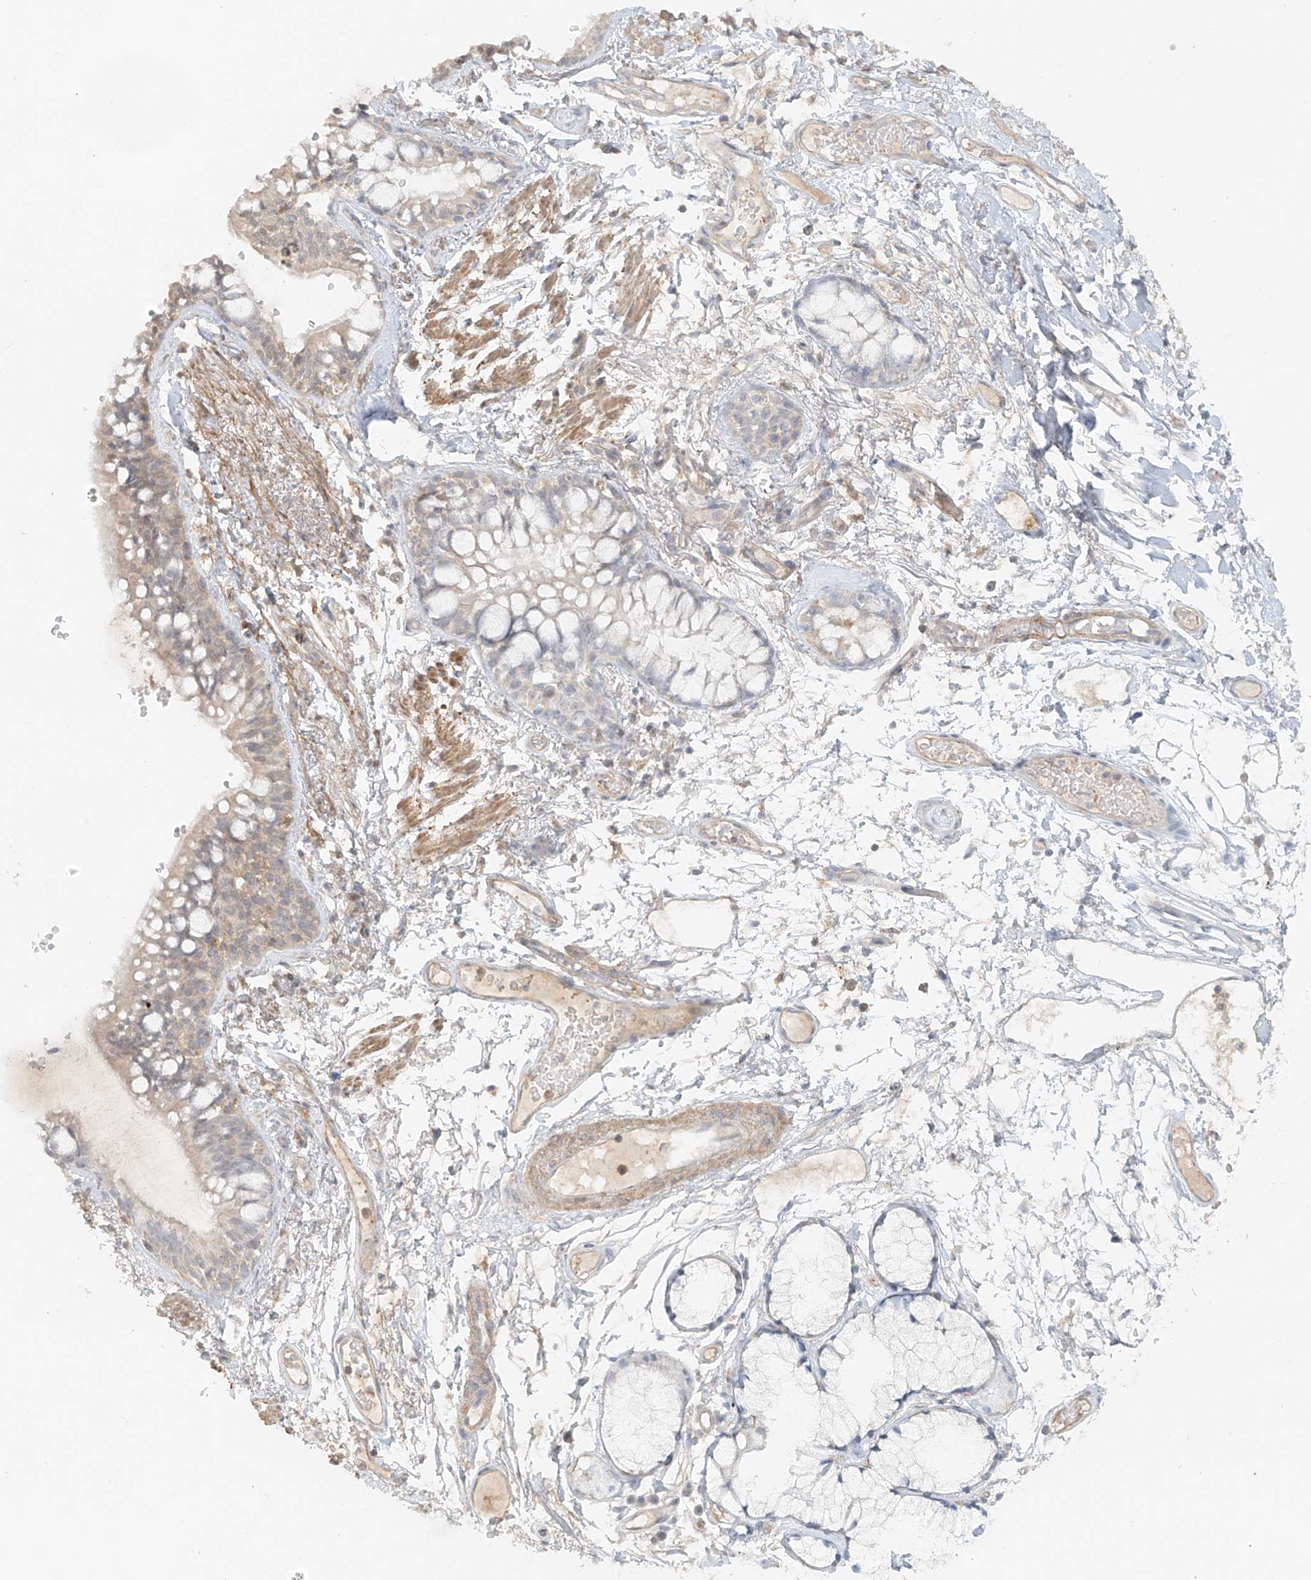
{"staining": {"intensity": "weak", "quantity": "25%-75%", "location": "cytoplasmic/membranous"}, "tissue": "bronchus", "cell_type": "Respiratory epithelial cells", "image_type": "normal", "snomed": [{"axis": "morphology", "description": "Normal tissue, NOS"}, {"axis": "topography", "description": "Cartilage tissue"}, {"axis": "topography", "description": "Bronchus"}], "caption": "Protein staining by immunohistochemistry (IHC) shows weak cytoplasmic/membranous positivity in about 25%-75% of respiratory epithelial cells in unremarkable bronchus.", "gene": "ABCD1", "patient": {"sex": "female", "age": 73}}